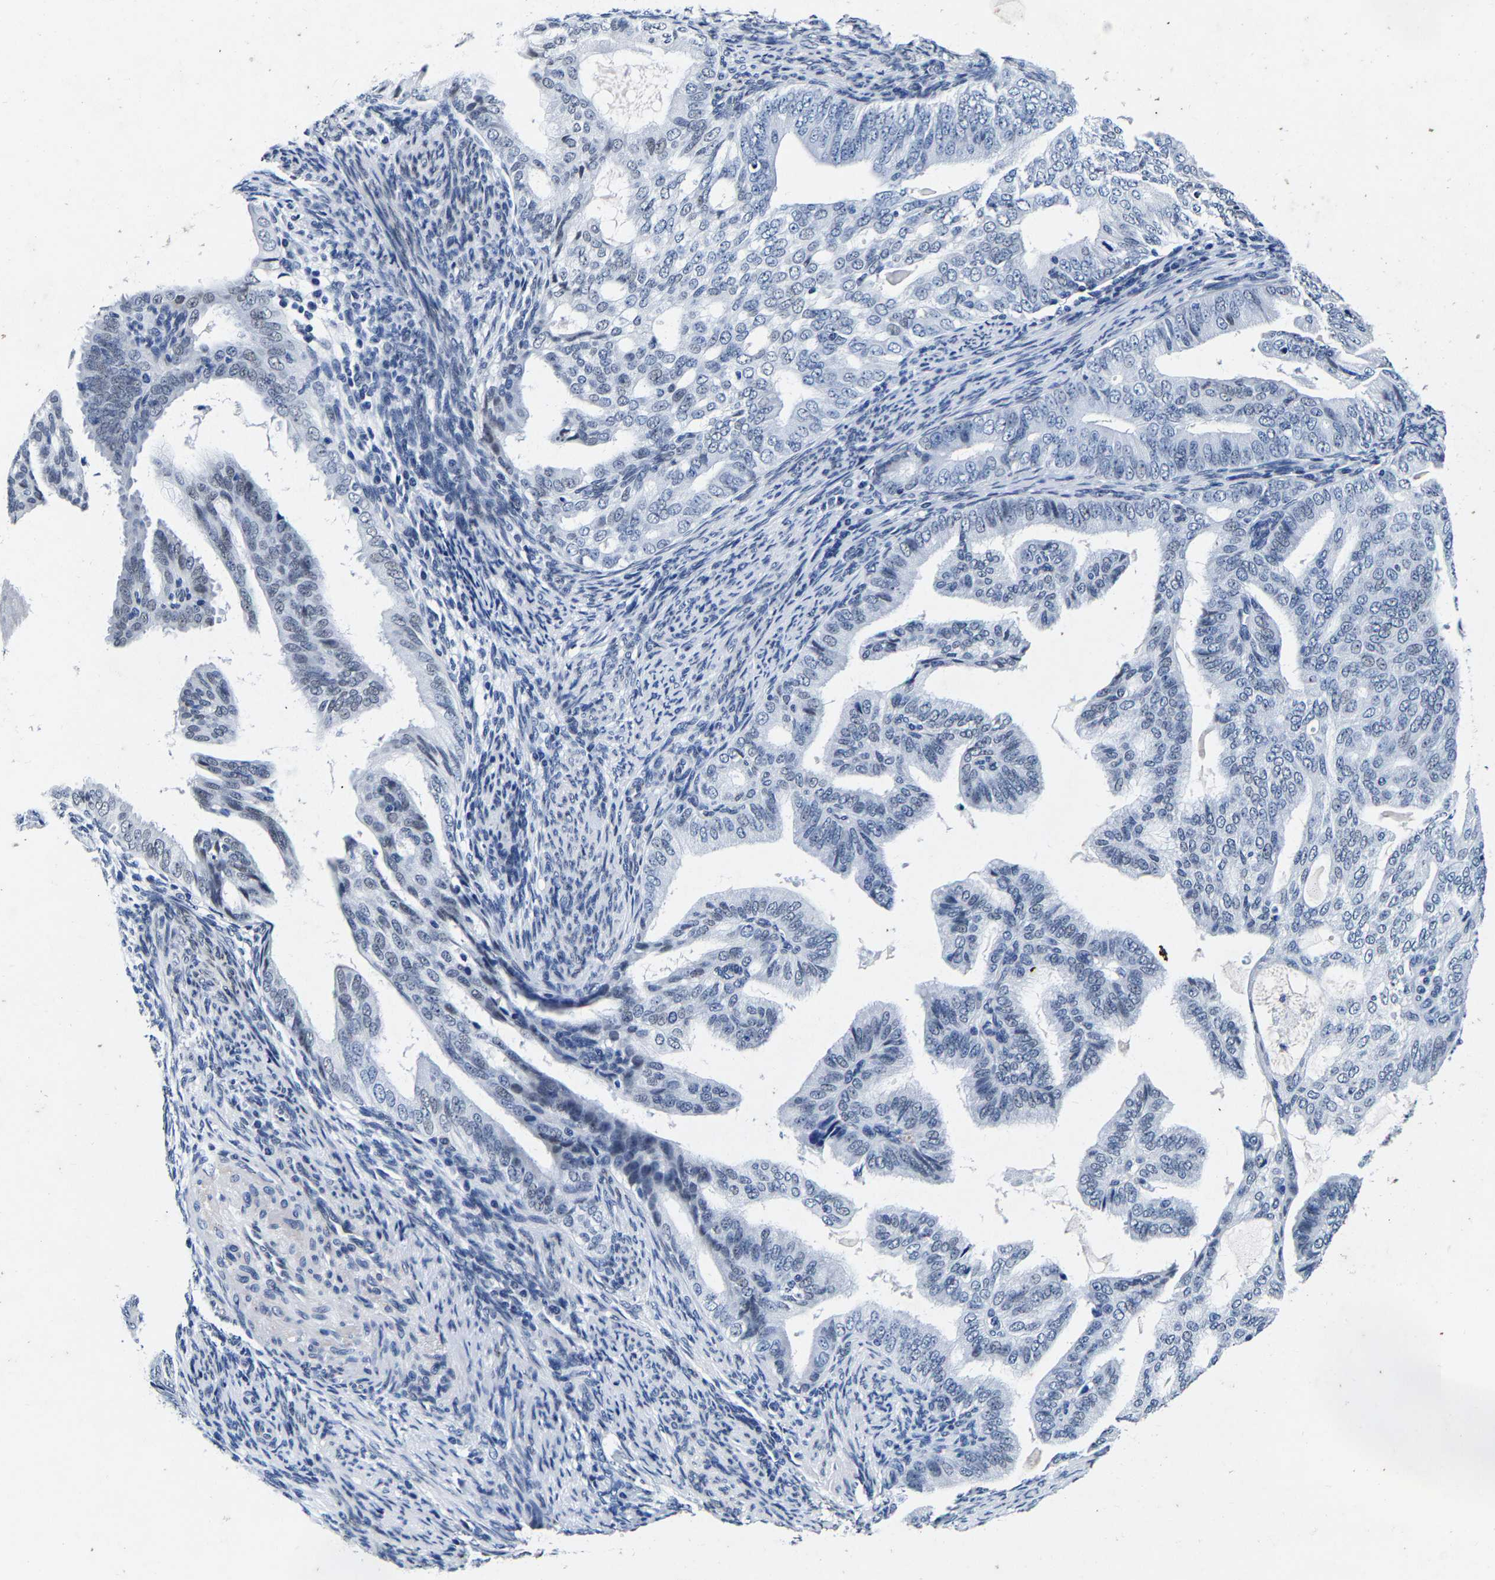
{"staining": {"intensity": "negative", "quantity": "none", "location": "none"}, "tissue": "endometrial cancer", "cell_type": "Tumor cells", "image_type": "cancer", "snomed": [{"axis": "morphology", "description": "Adenocarcinoma, NOS"}, {"axis": "topography", "description": "Endometrium"}], "caption": "This is an IHC histopathology image of endometrial cancer. There is no staining in tumor cells.", "gene": "UBN2", "patient": {"sex": "female", "age": 58}}